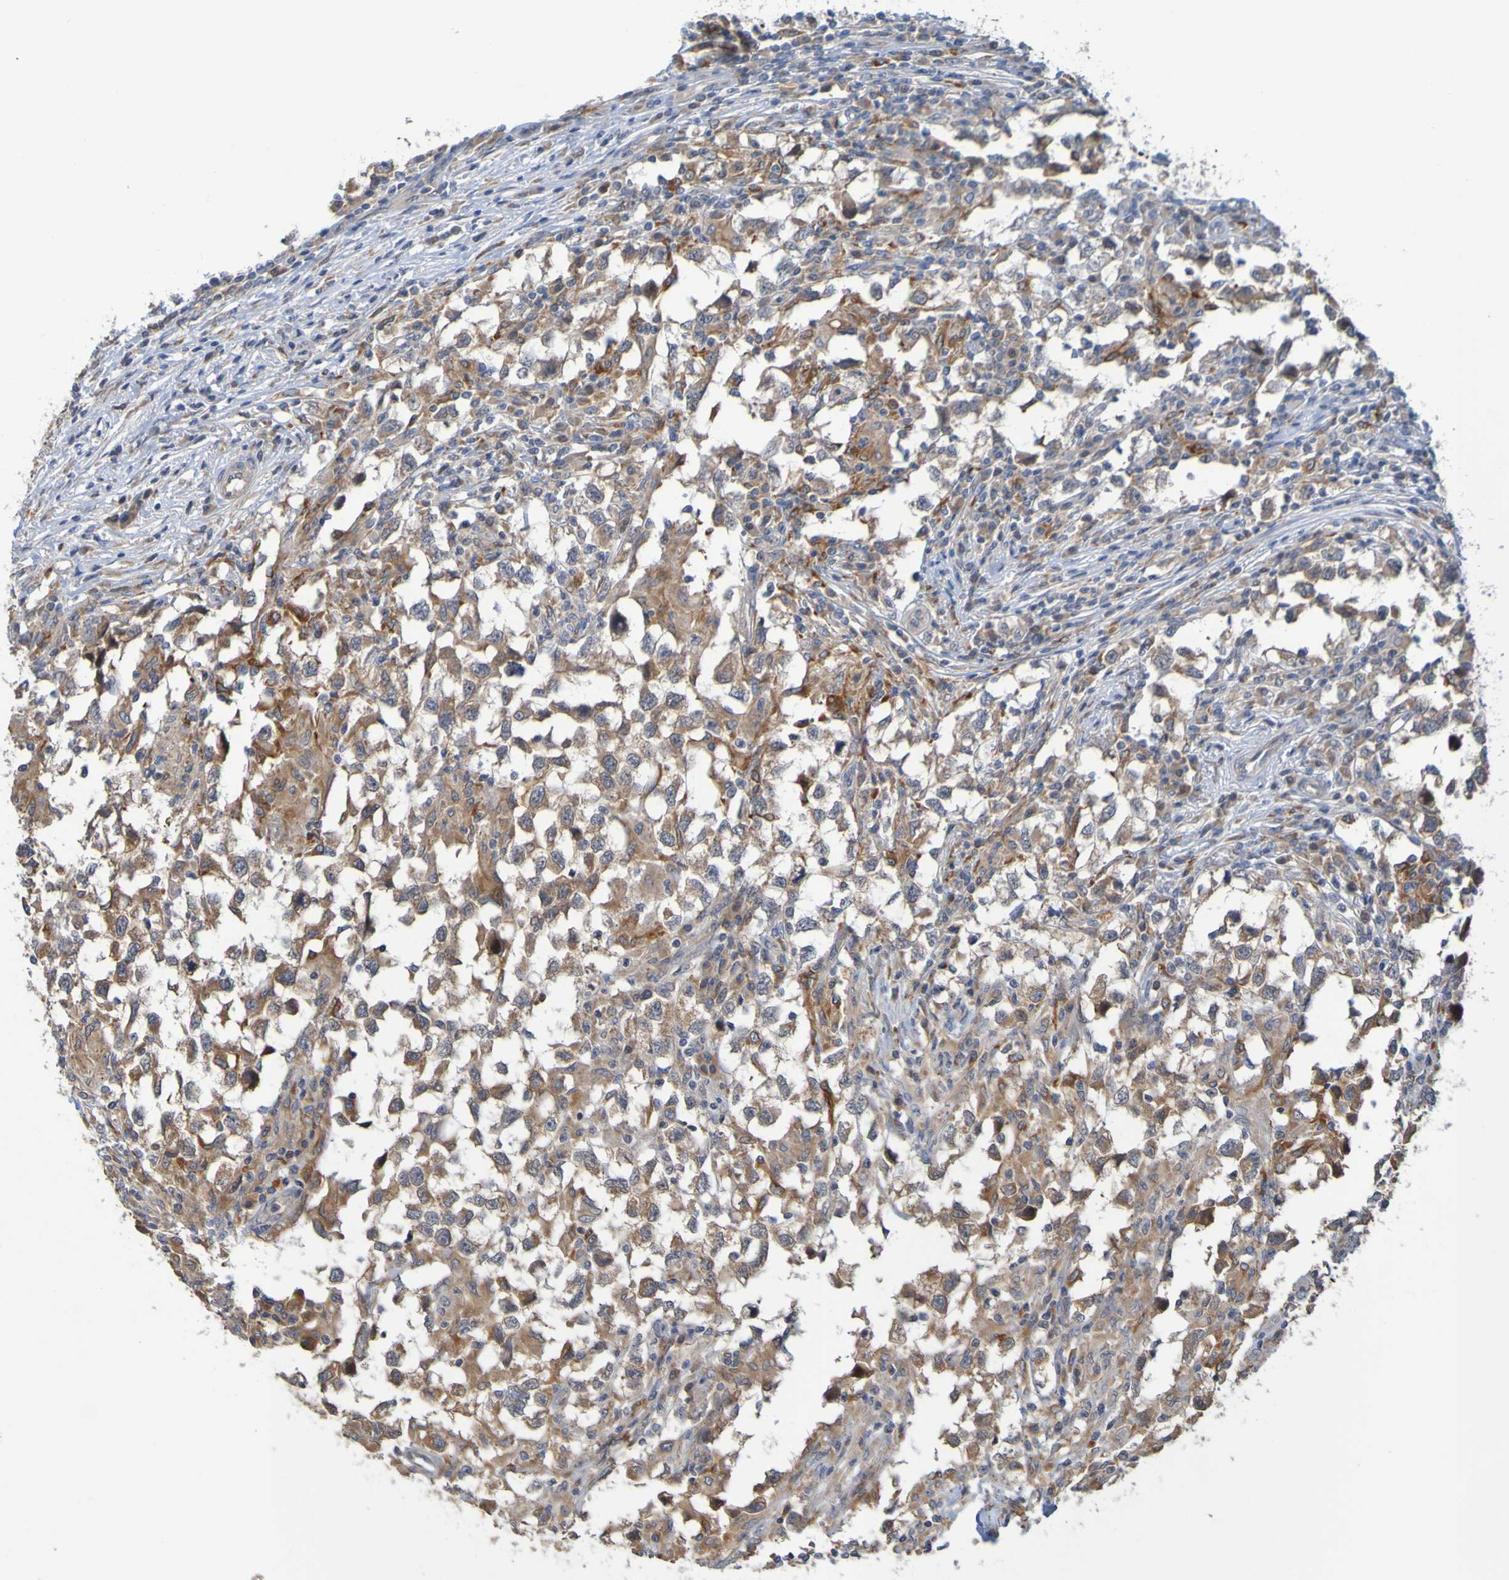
{"staining": {"intensity": "moderate", "quantity": ">75%", "location": "cytoplasmic/membranous"}, "tissue": "testis cancer", "cell_type": "Tumor cells", "image_type": "cancer", "snomed": [{"axis": "morphology", "description": "Carcinoma, Embryonal, NOS"}, {"axis": "topography", "description": "Testis"}], "caption": "Immunohistochemical staining of testis cancer displays medium levels of moderate cytoplasmic/membranous protein expression in approximately >75% of tumor cells. Immunohistochemistry stains the protein of interest in brown and the nuclei are stained blue.", "gene": "NAV2", "patient": {"sex": "male", "age": 21}}